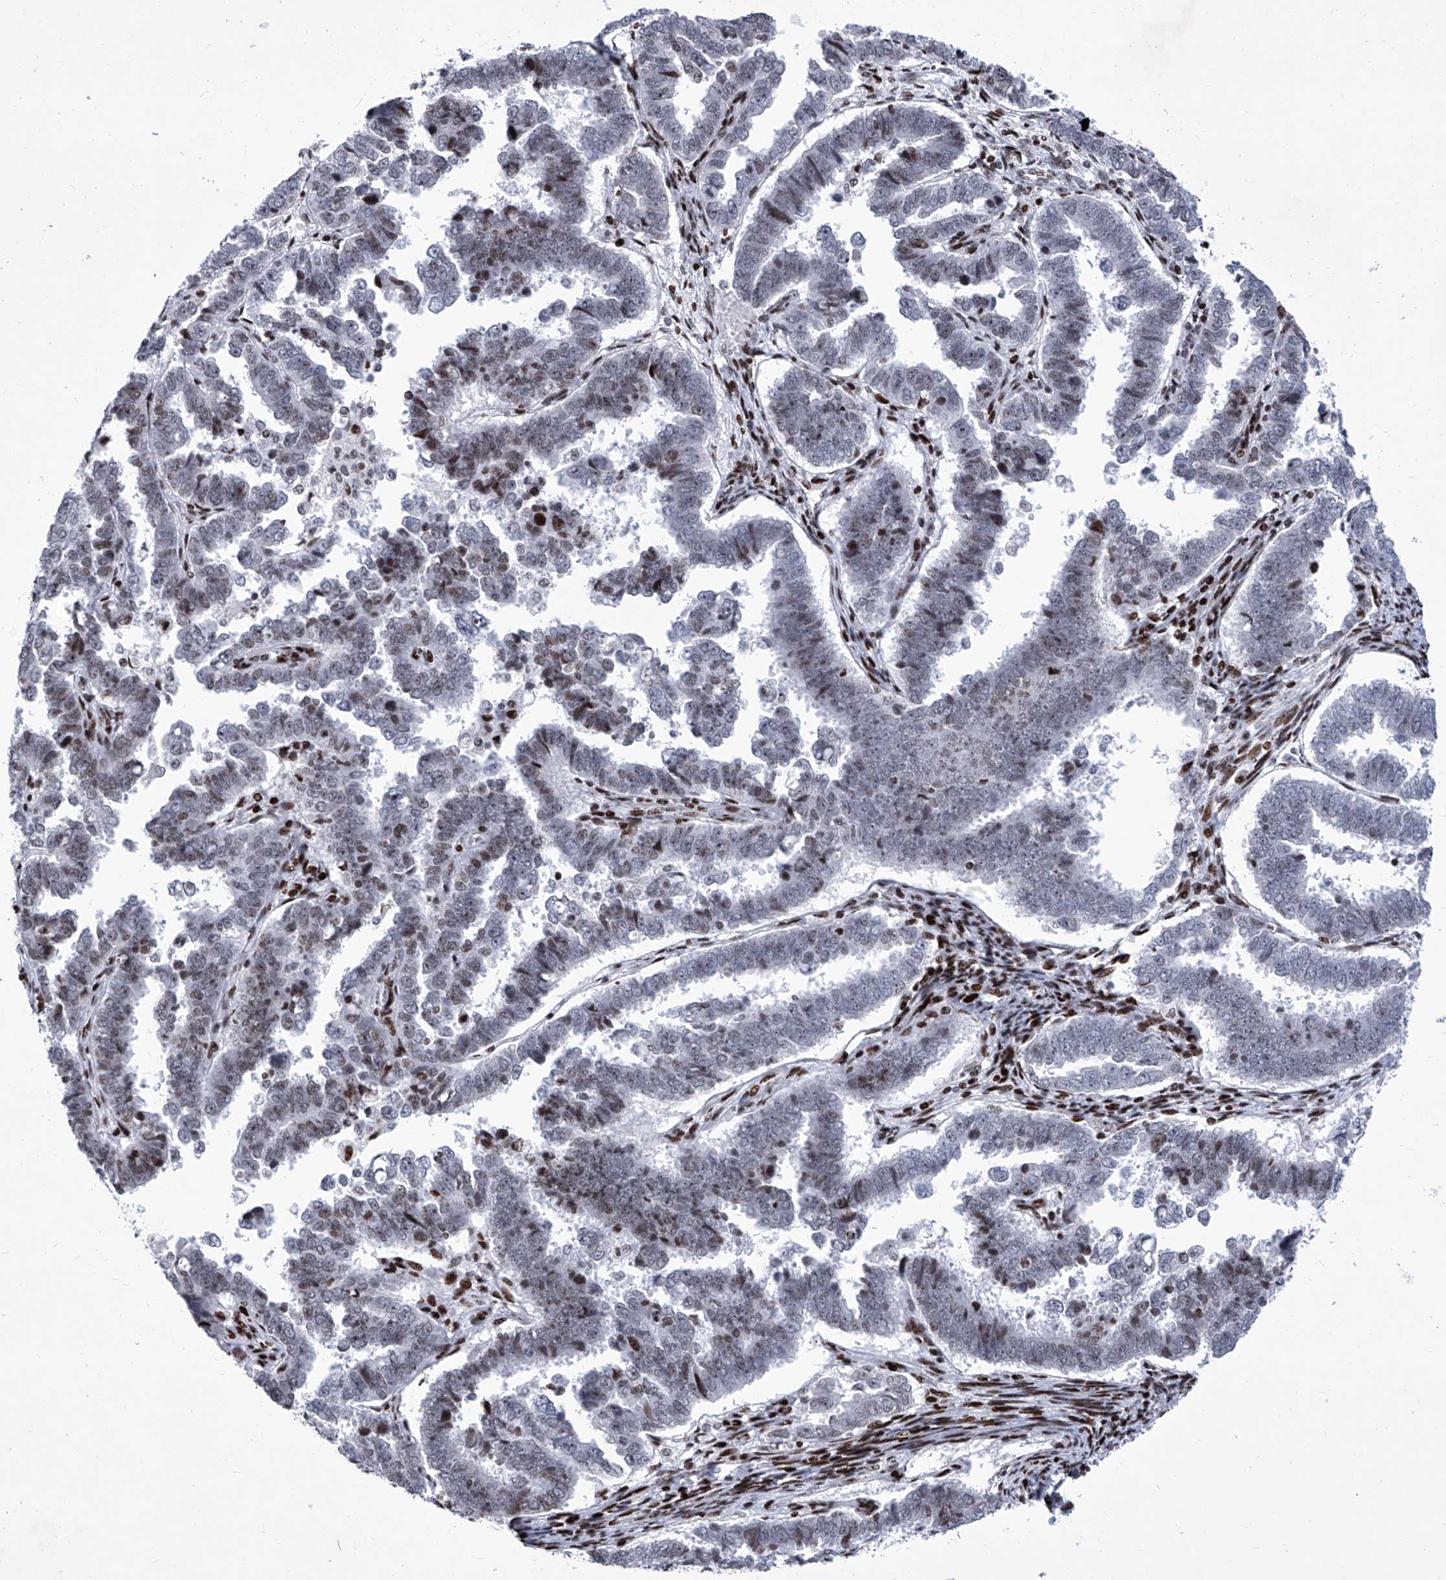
{"staining": {"intensity": "weak", "quantity": "<25%", "location": "nuclear"}, "tissue": "endometrial cancer", "cell_type": "Tumor cells", "image_type": "cancer", "snomed": [{"axis": "morphology", "description": "Adenocarcinoma, NOS"}, {"axis": "topography", "description": "Endometrium"}], "caption": "Immunohistochemistry micrograph of neoplastic tissue: human endometrial adenocarcinoma stained with DAB (3,3'-diaminobenzidine) exhibits no significant protein staining in tumor cells.", "gene": "HEY2", "patient": {"sex": "female", "age": 75}}